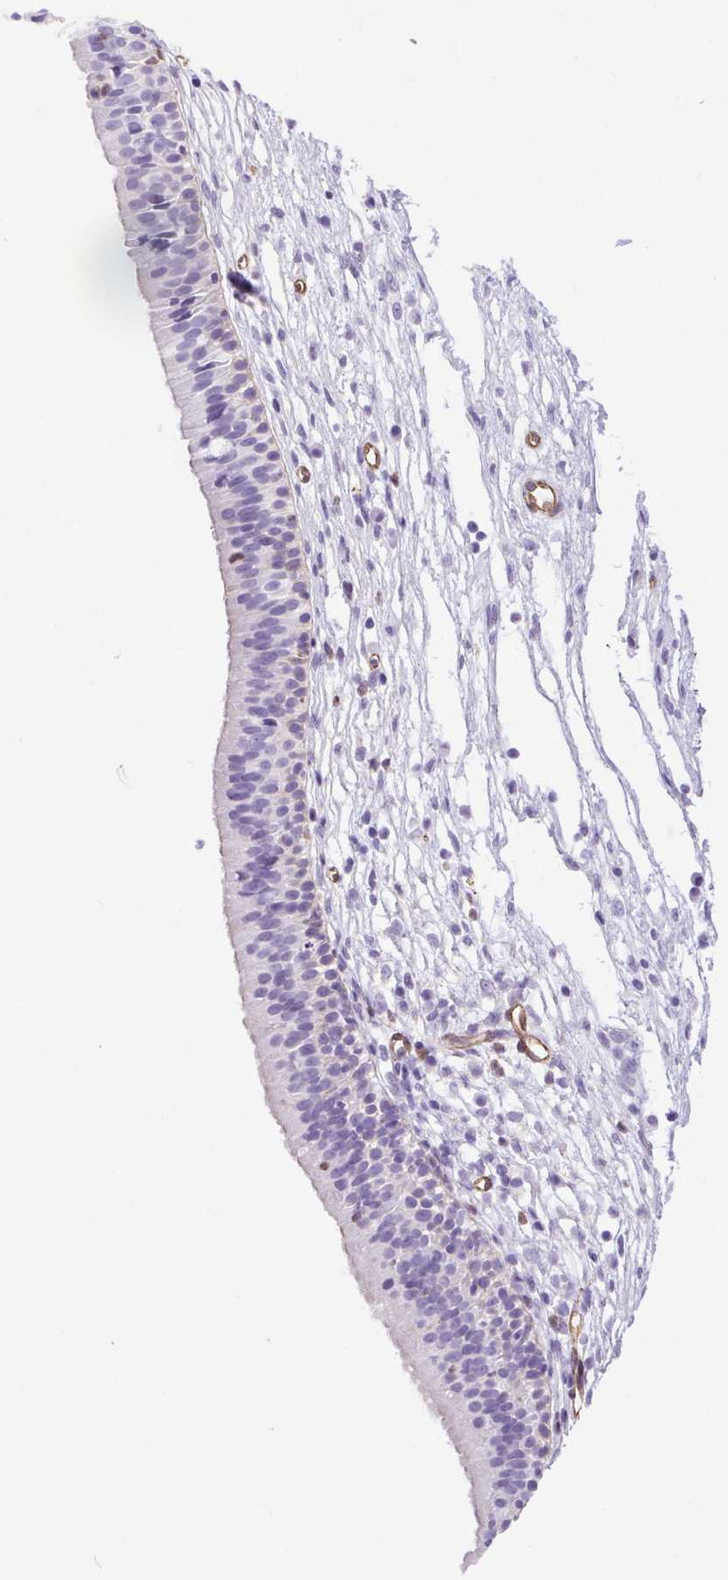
{"staining": {"intensity": "negative", "quantity": "none", "location": "none"}, "tissue": "nasopharynx", "cell_type": "Respiratory epithelial cells", "image_type": "normal", "snomed": [{"axis": "morphology", "description": "Normal tissue, NOS"}, {"axis": "topography", "description": "Nasopharynx"}], "caption": "The image reveals no staining of respiratory epithelial cells in normal nasopharynx. (Brightfield microscopy of DAB (3,3'-diaminobenzidine) IHC at high magnification).", "gene": "SHCBP1L", "patient": {"sex": "male", "age": 24}}